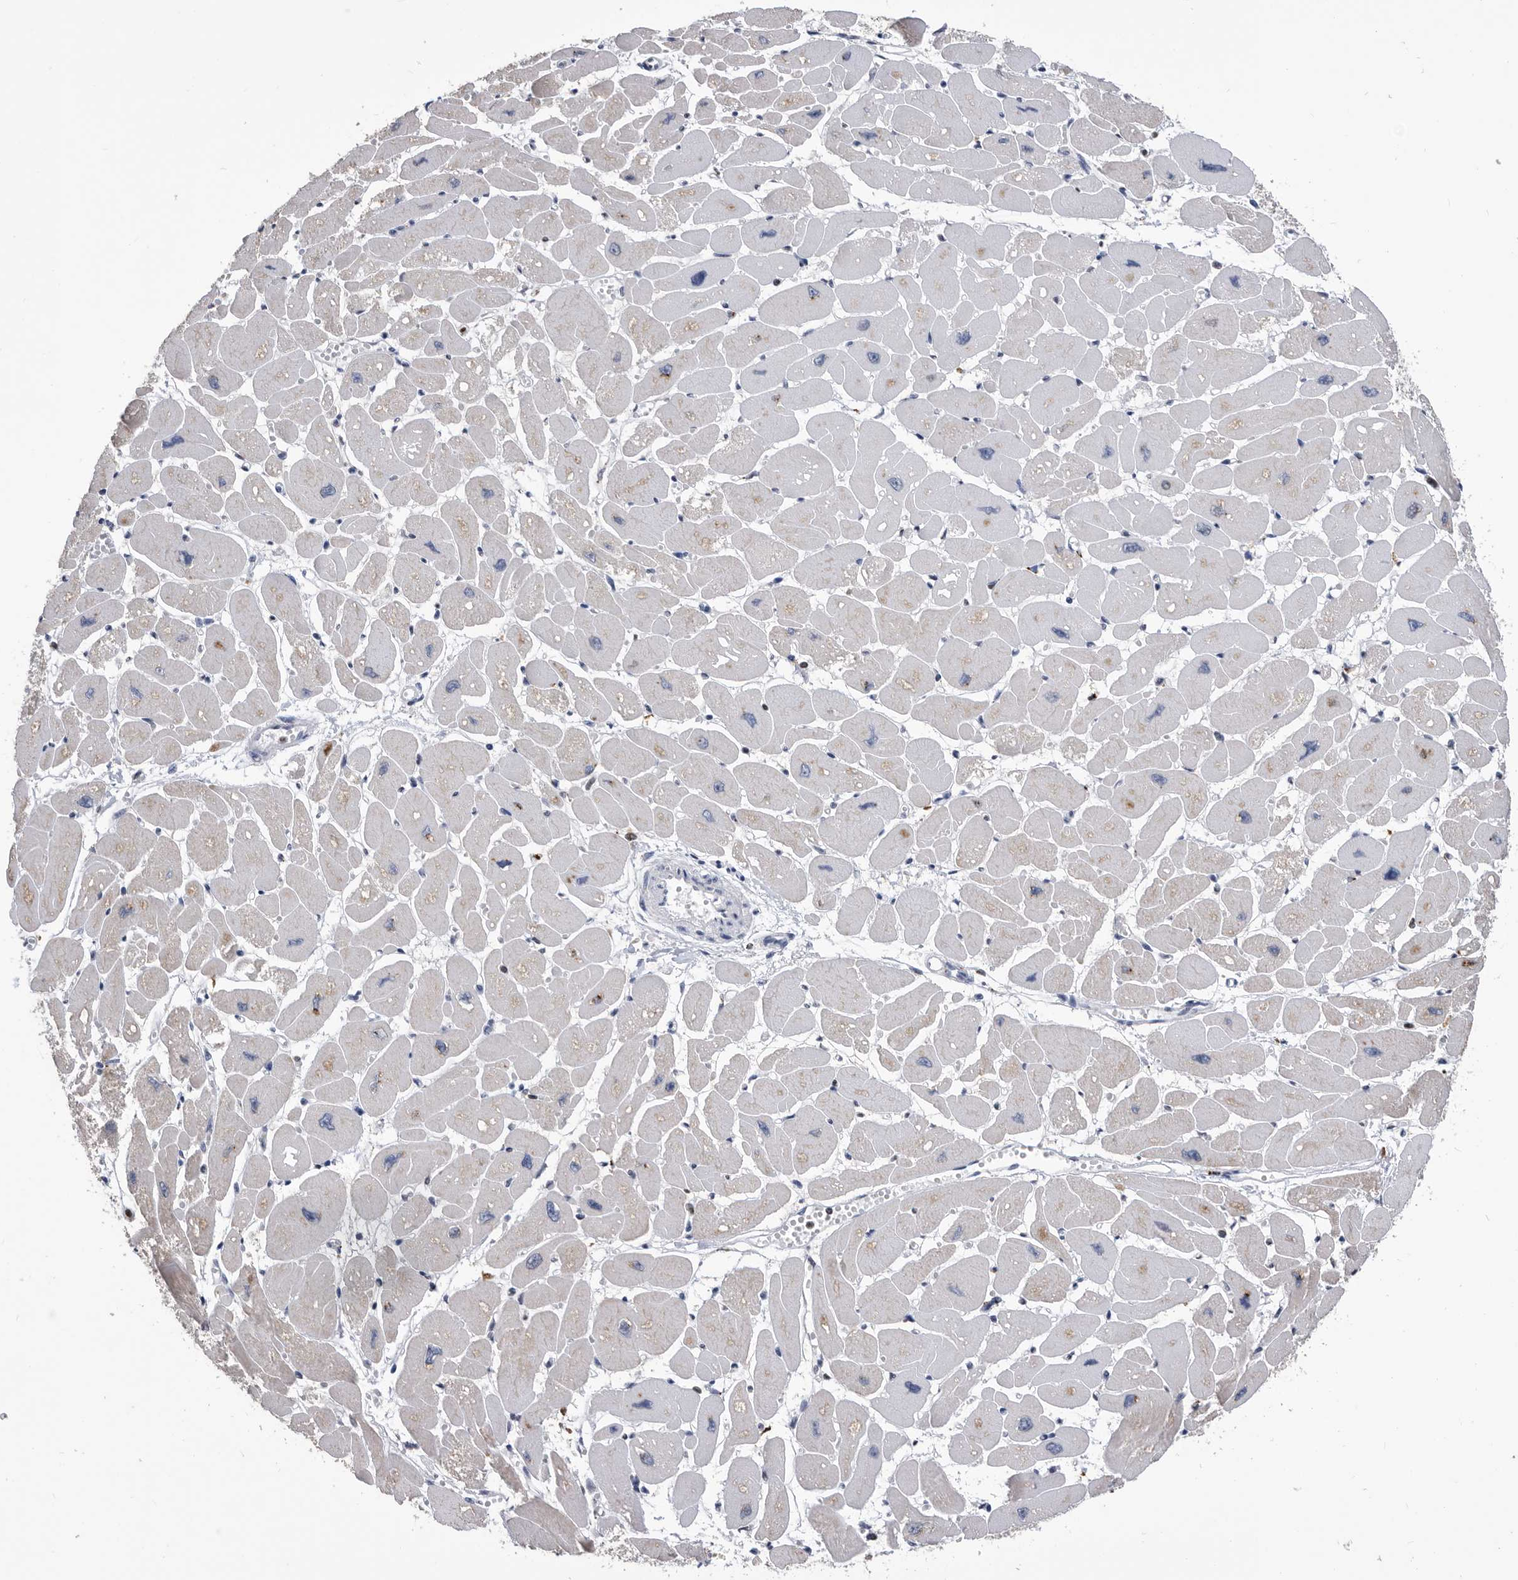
{"staining": {"intensity": "negative", "quantity": "none", "location": "none"}, "tissue": "heart muscle", "cell_type": "Cardiomyocytes", "image_type": "normal", "snomed": [{"axis": "morphology", "description": "Normal tissue, NOS"}, {"axis": "topography", "description": "Heart"}], "caption": "The histopathology image reveals no significant positivity in cardiomyocytes of heart muscle. The staining was performed using DAB (3,3'-diaminobenzidine) to visualize the protein expression in brown, while the nuclei were stained in blue with hematoxylin (Magnification: 20x).", "gene": "TSTD1", "patient": {"sex": "female", "age": 54}}